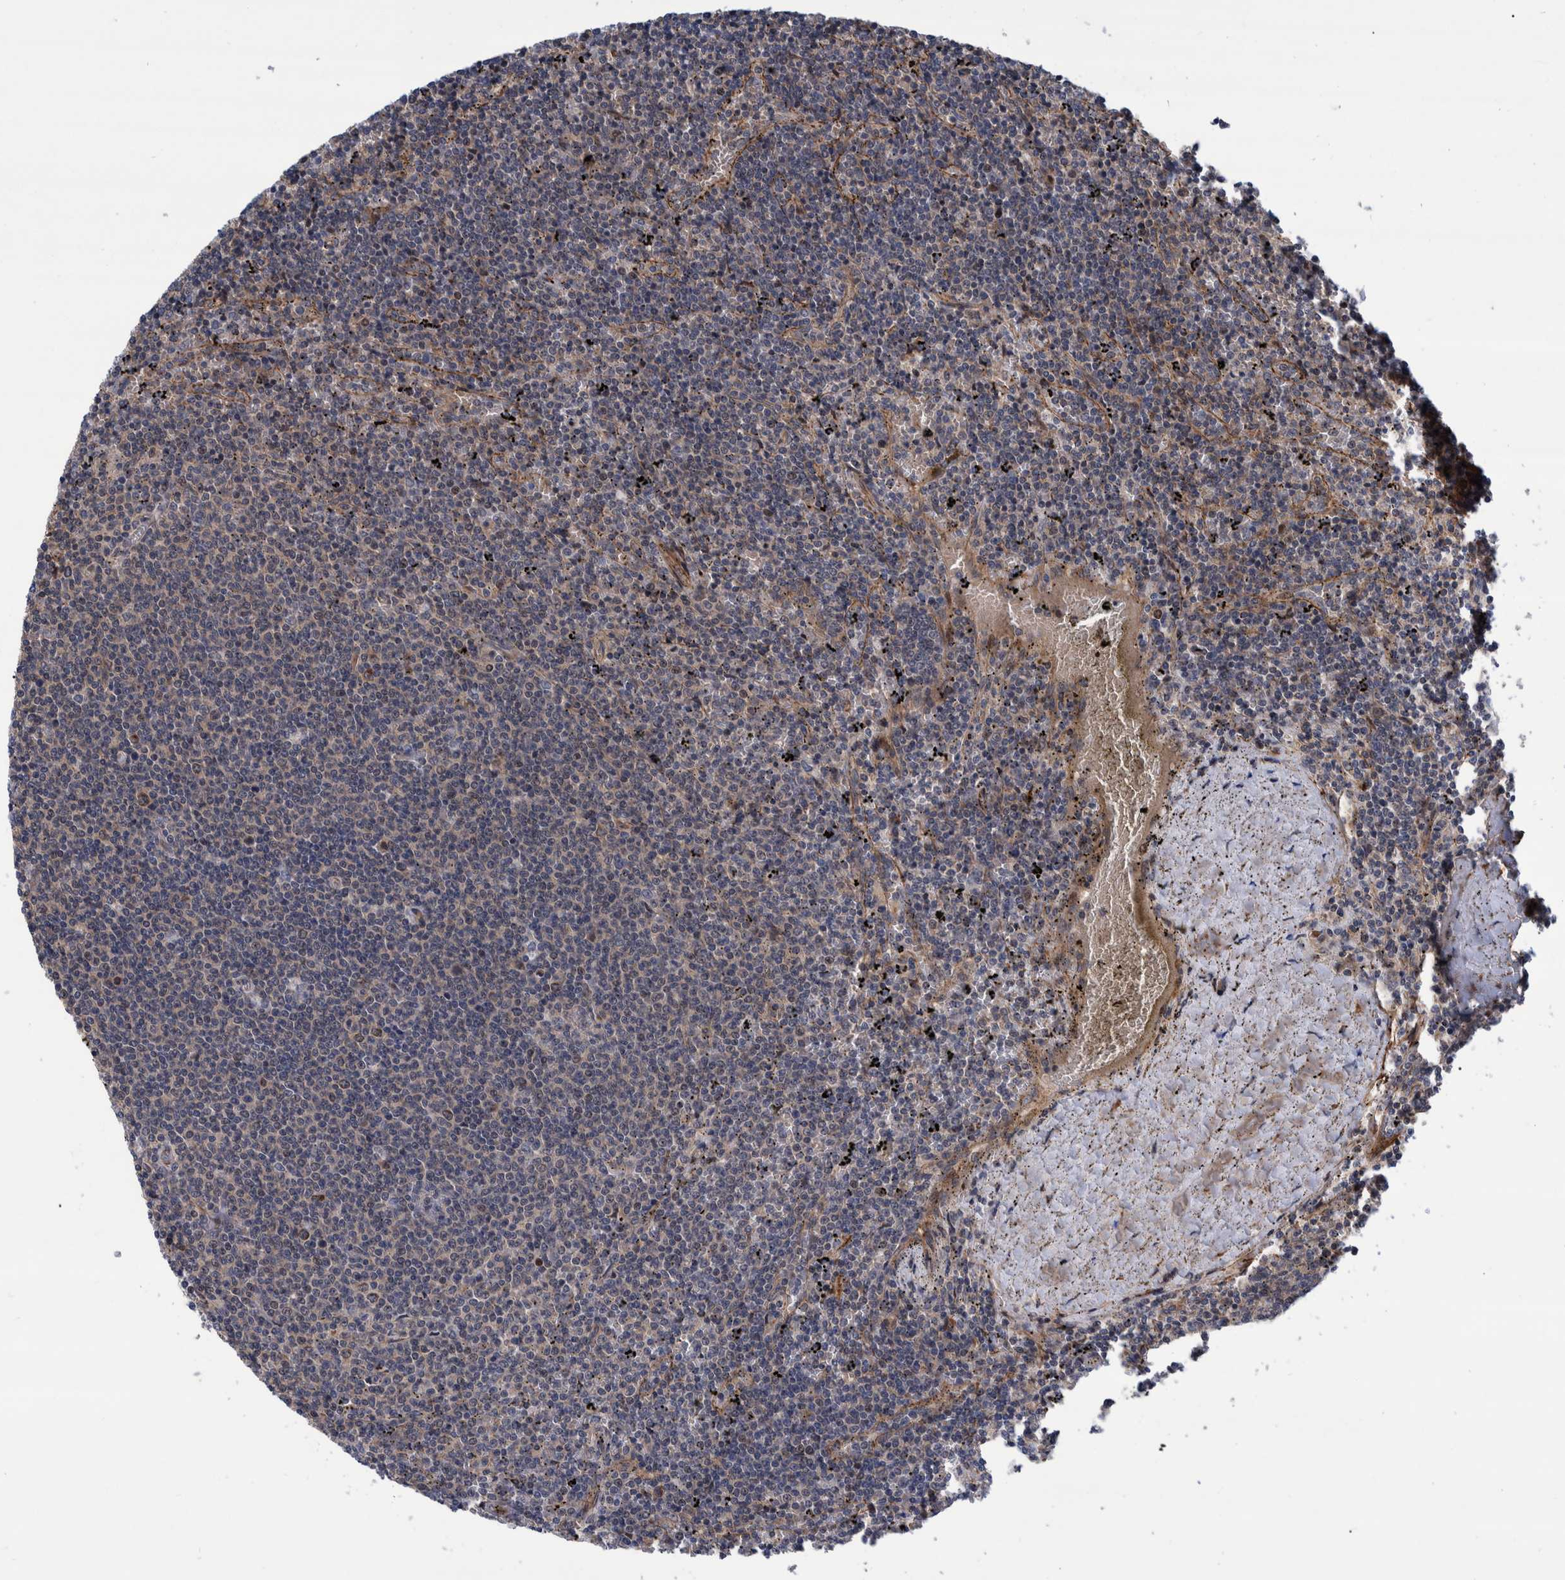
{"staining": {"intensity": "weak", "quantity": "25%-75%", "location": "cytoplasmic/membranous,nuclear"}, "tissue": "lymphoma", "cell_type": "Tumor cells", "image_type": "cancer", "snomed": [{"axis": "morphology", "description": "Malignant lymphoma, non-Hodgkin's type, Low grade"}, {"axis": "topography", "description": "Spleen"}], "caption": "The micrograph exhibits staining of malignant lymphoma, non-Hodgkin's type (low-grade), revealing weak cytoplasmic/membranous and nuclear protein staining (brown color) within tumor cells. Ihc stains the protein of interest in brown and the nuclei are stained blue.", "gene": "GRPEL2", "patient": {"sex": "female", "age": 50}}